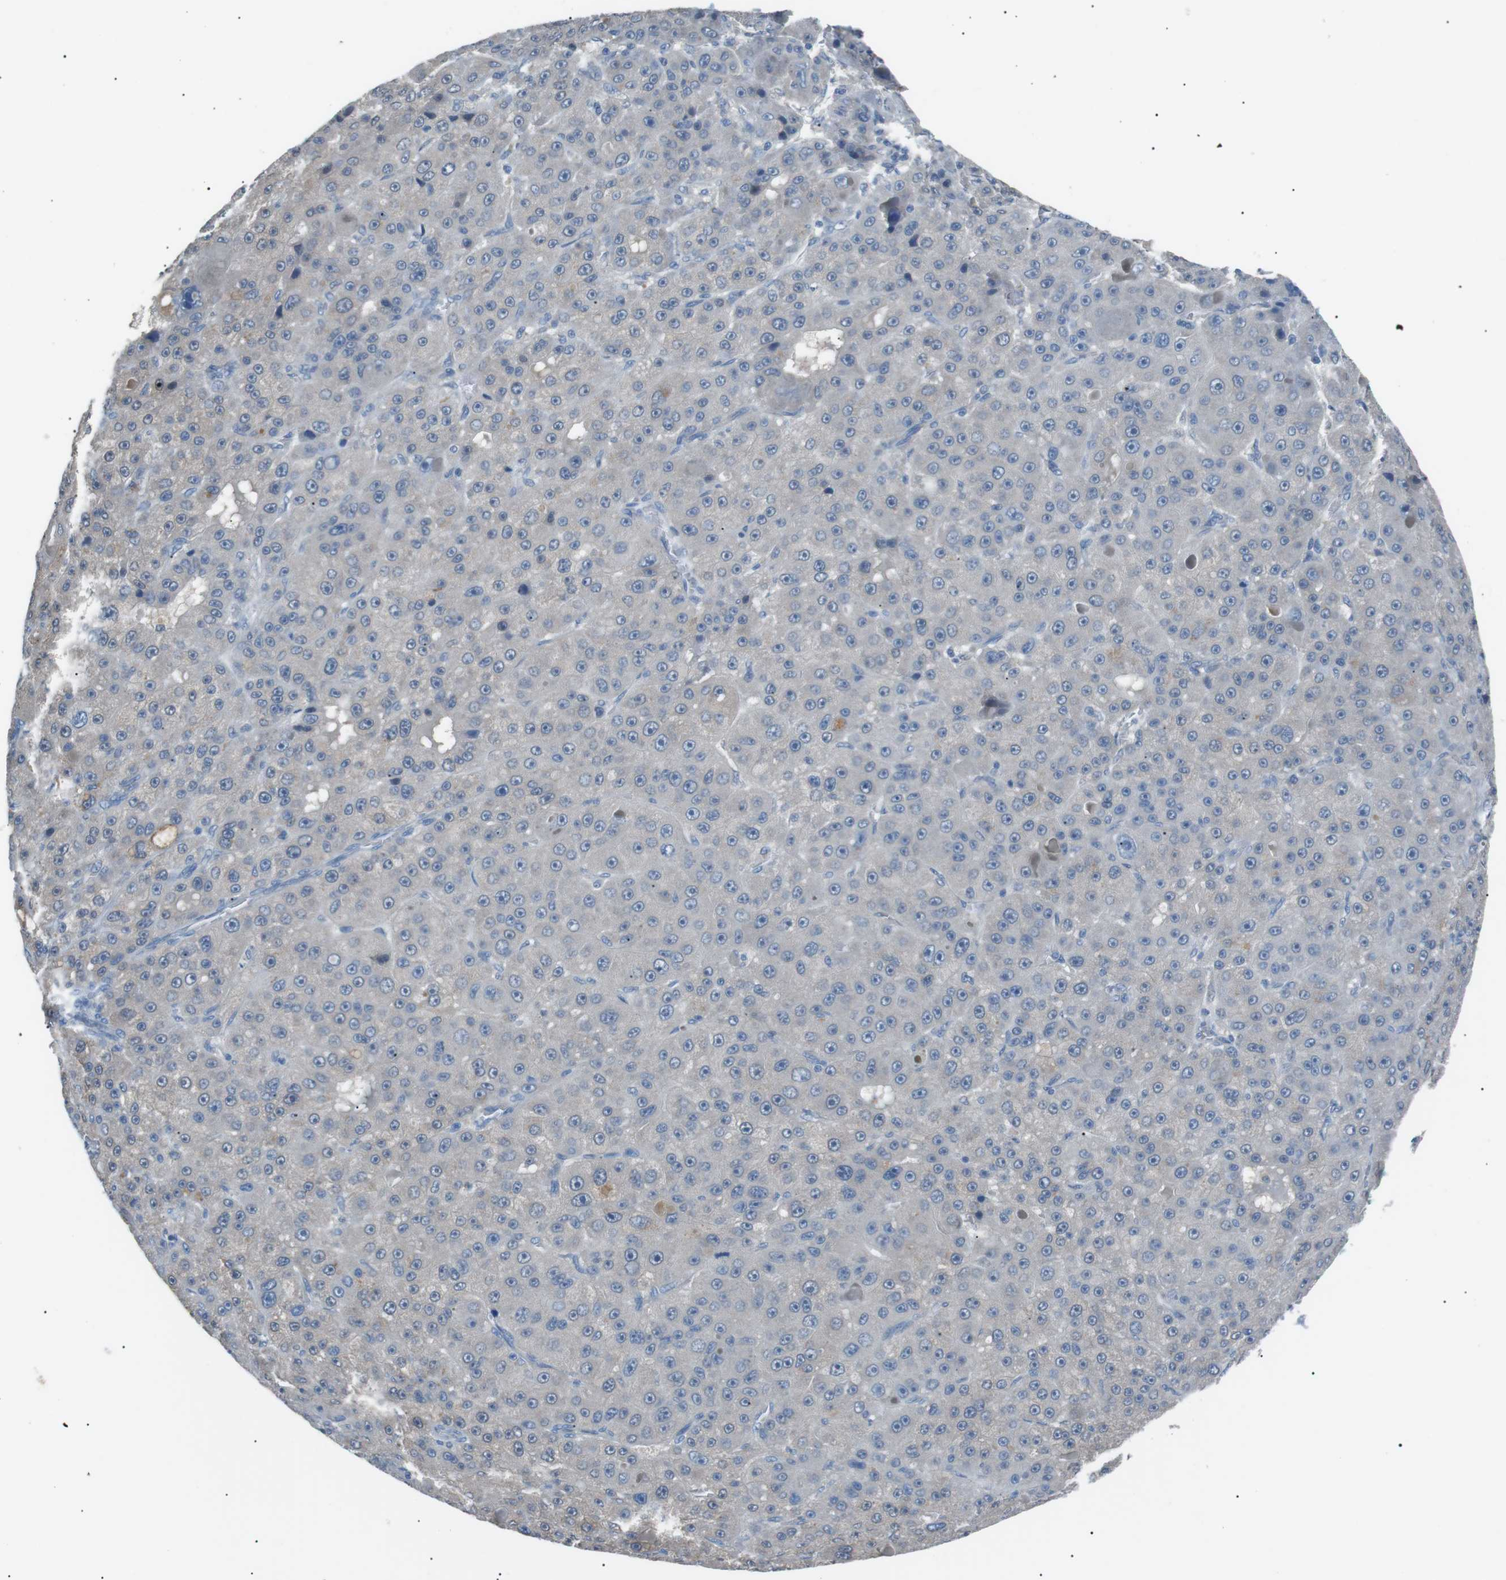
{"staining": {"intensity": "negative", "quantity": "none", "location": "none"}, "tissue": "liver cancer", "cell_type": "Tumor cells", "image_type": "cancer", "snomed": [{"axis": "morphology", "description": "Carcinoma, Hepatocellular, NOS"}, {"axis": "topography", "description": "Liver"}], "caption": "This is an immunohistochemistry micrograph of human liver hepatocellular carcinoma. There is no staining in tumor cells.", "gene": "CDH26", "patient": {"sex": "male", "age": 76}}